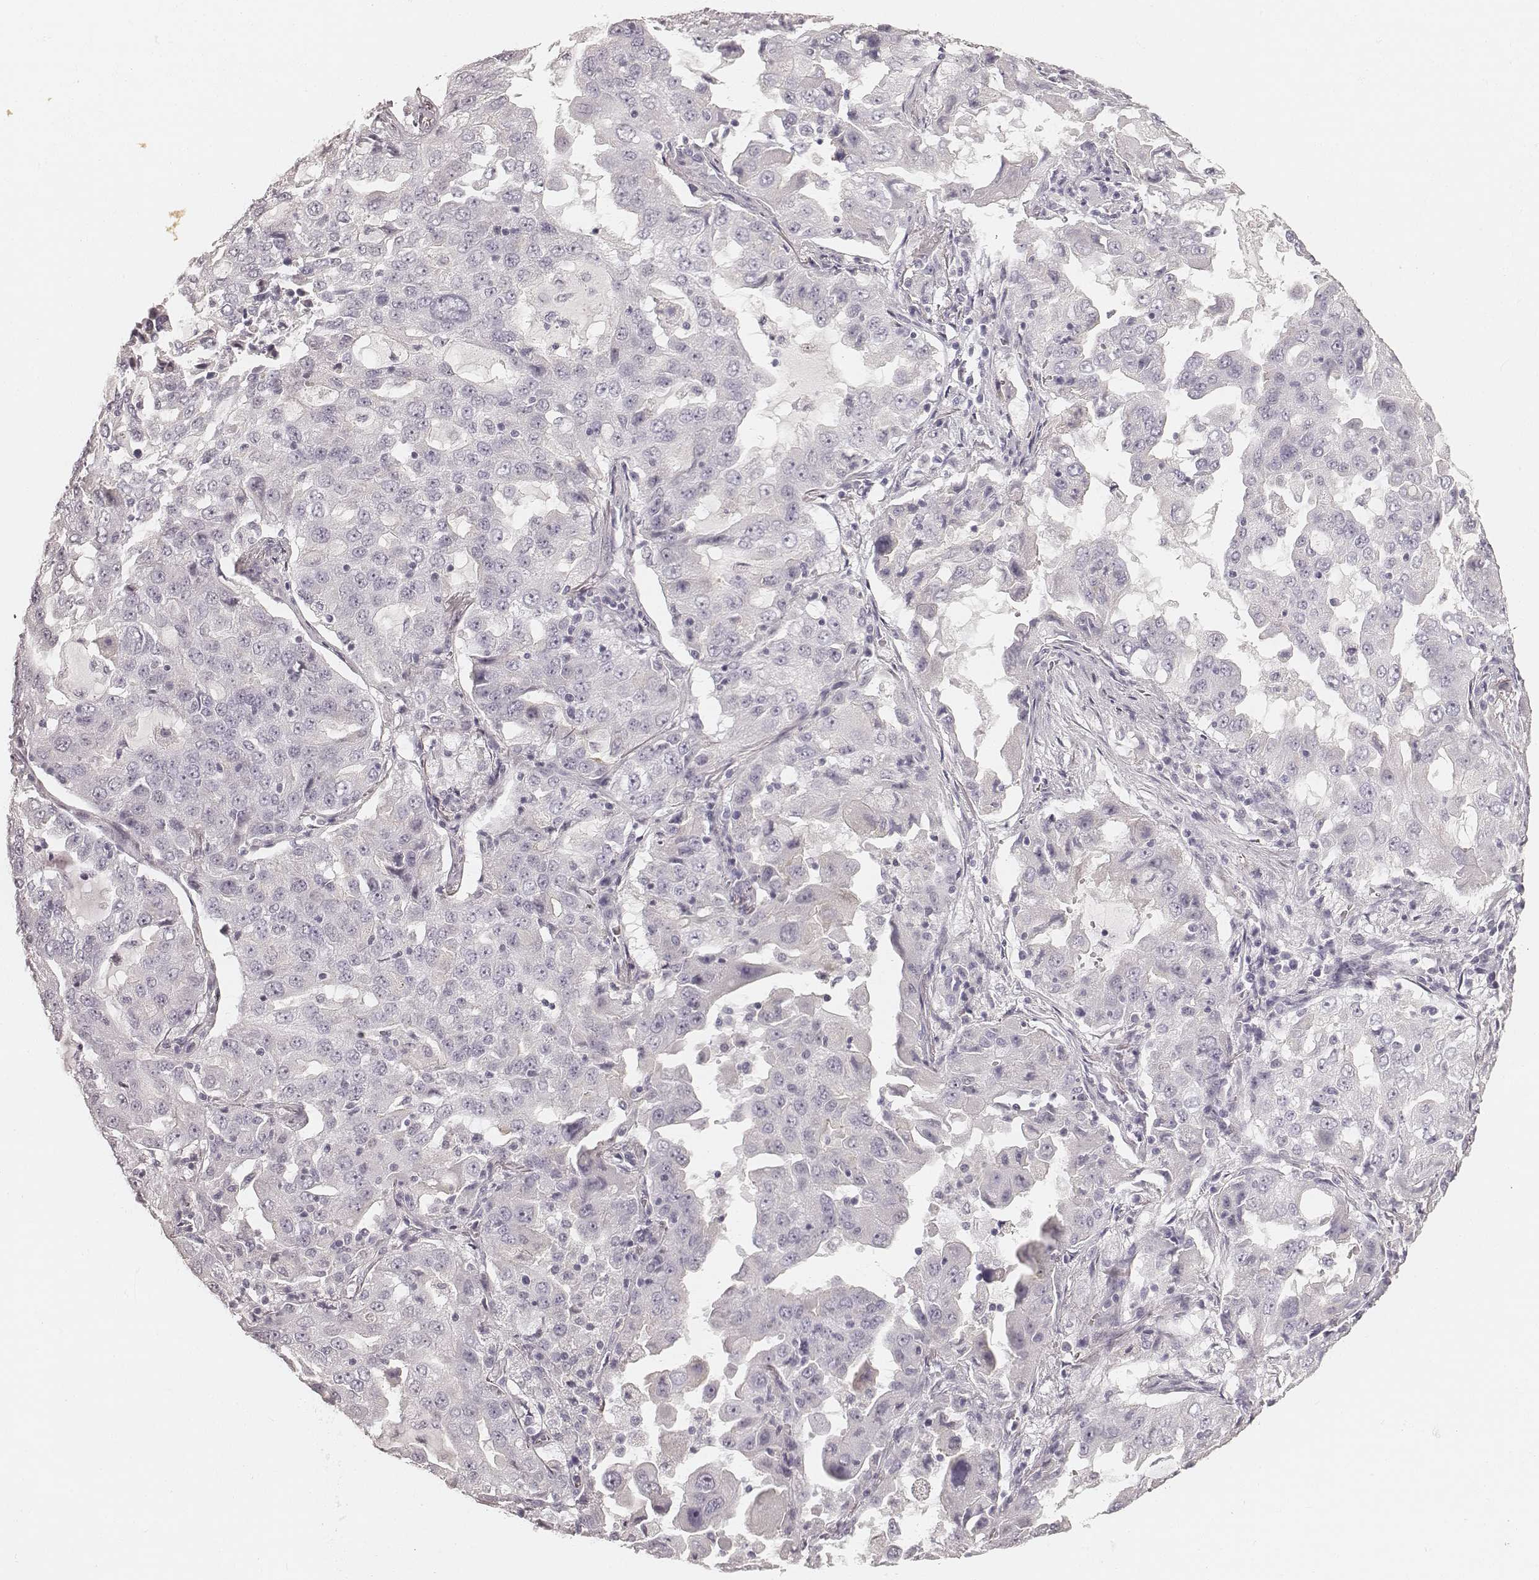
{"staining": {"intensity": "negative", "quantity": "none", "location": "none"}, "tissue": "lung cancer", "cell_type": "Tumor cells", "image_type": "cancer", "snomed": [{"axis": "morphology", "description": "Adenocarcinoma, NOS"}, {"axis": "topography", "description": "Lung"}], "caption": "The image shows no significant positivity in tumor cells of lung cancer (adenocarcinoma).", "gene": "HNF4G", "patient": {"sex": "female", "age": 61}}